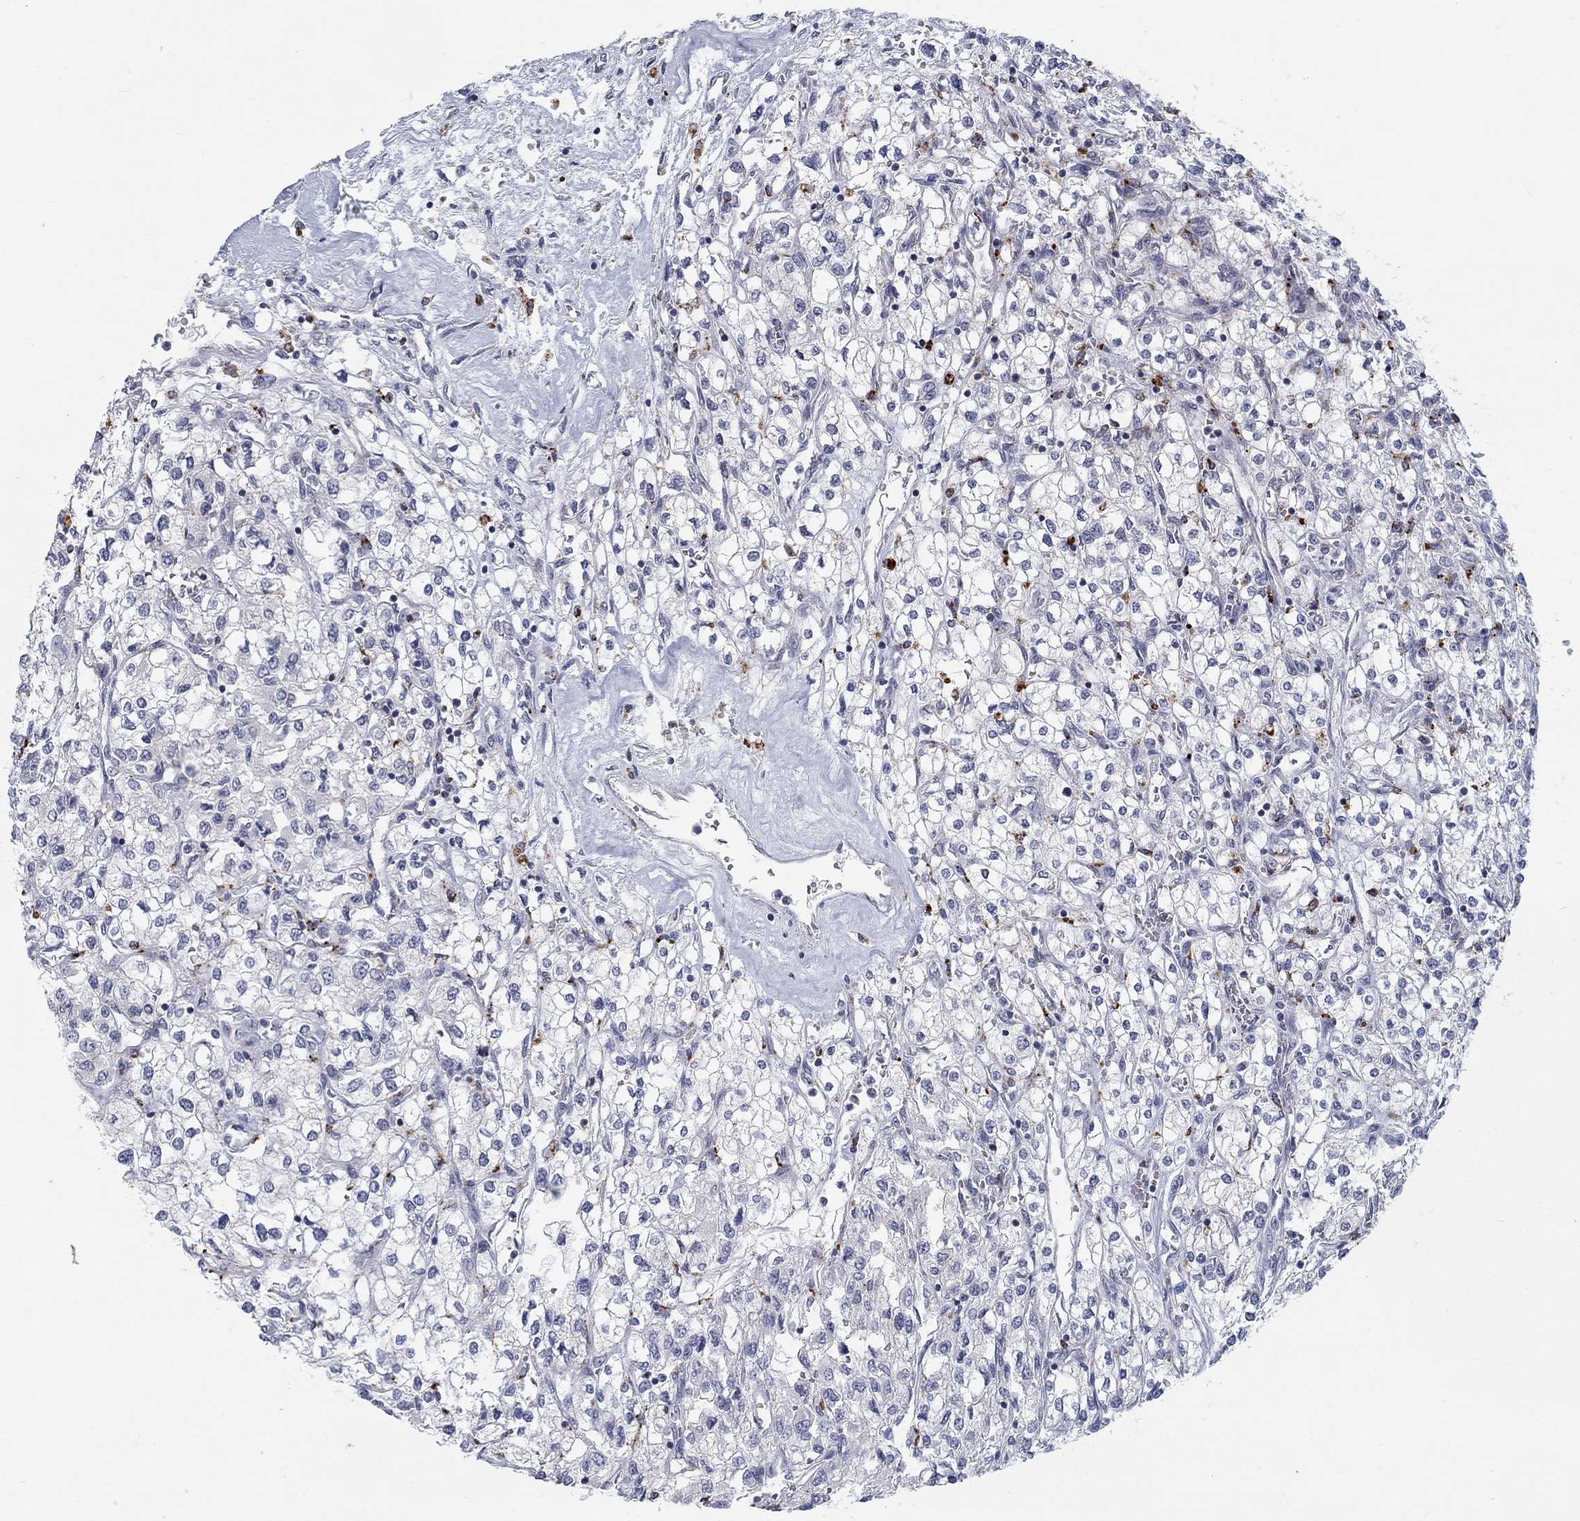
{"staining": {"intensity": "negative", "quantity": "none", "location": "none"}, "tissue": "renal cancer", "cell_type": "Tumor cells", "image_type": "cancer", "snomed": [{"axis": "morphology", "description": "Adenocarcinoma, NOS"}, {"axis": "topography", "description": "Kidney"}], "caption": "A photomicrograph of adenocarcinoma (renal) stained for a protein reveals no brown staining in tumor cells. Brightfield microscopy of immunohistochemistry (IHC) stained with DAB (3,3'-diaminobenzidine) (brown) and hematoxylin (blue), captured at high magnification.", "gene": "MTSS2", "patient": {"sex": "male", "age": 80}}